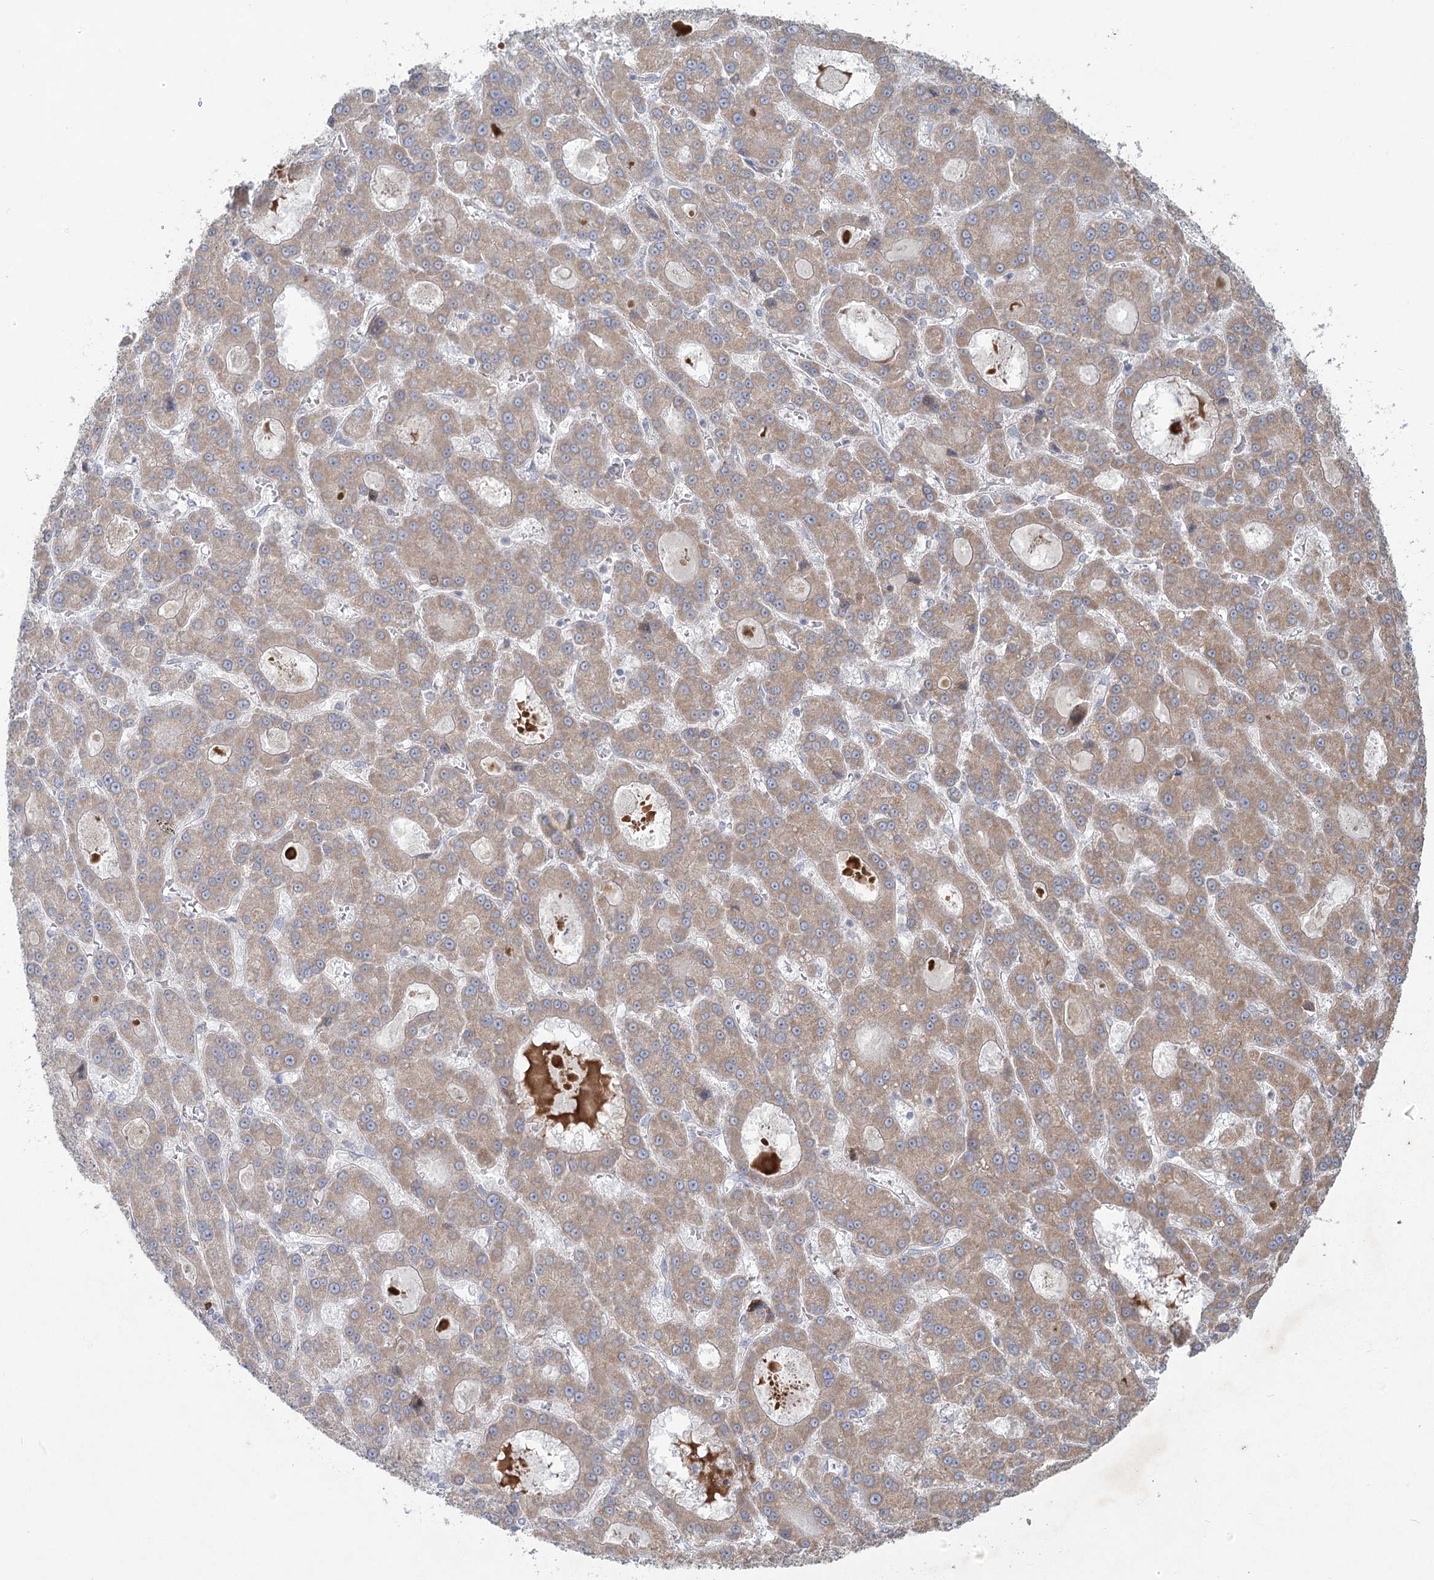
{"staining": {"intensity": "weak", "quantity": ">75%", "location": "cytoplasmic/membranous"}, "tissue": "liver cancer", "cell_type": "Tumor cells", "image_type": "cancer", "snomed": [{"axis": "morphology", "description": "Carcinoma, Hepatocellular, NOS"}, {"axis": "topography", "description": "Liver"}], "caption": "A brown stain shows weak cytoplasmic/membranous expression of a protein in human liver hepatocellular carcinoma tumor cells.", "gene": "PLA2G12A", "patient": {"sex": "male", "age": 70}}